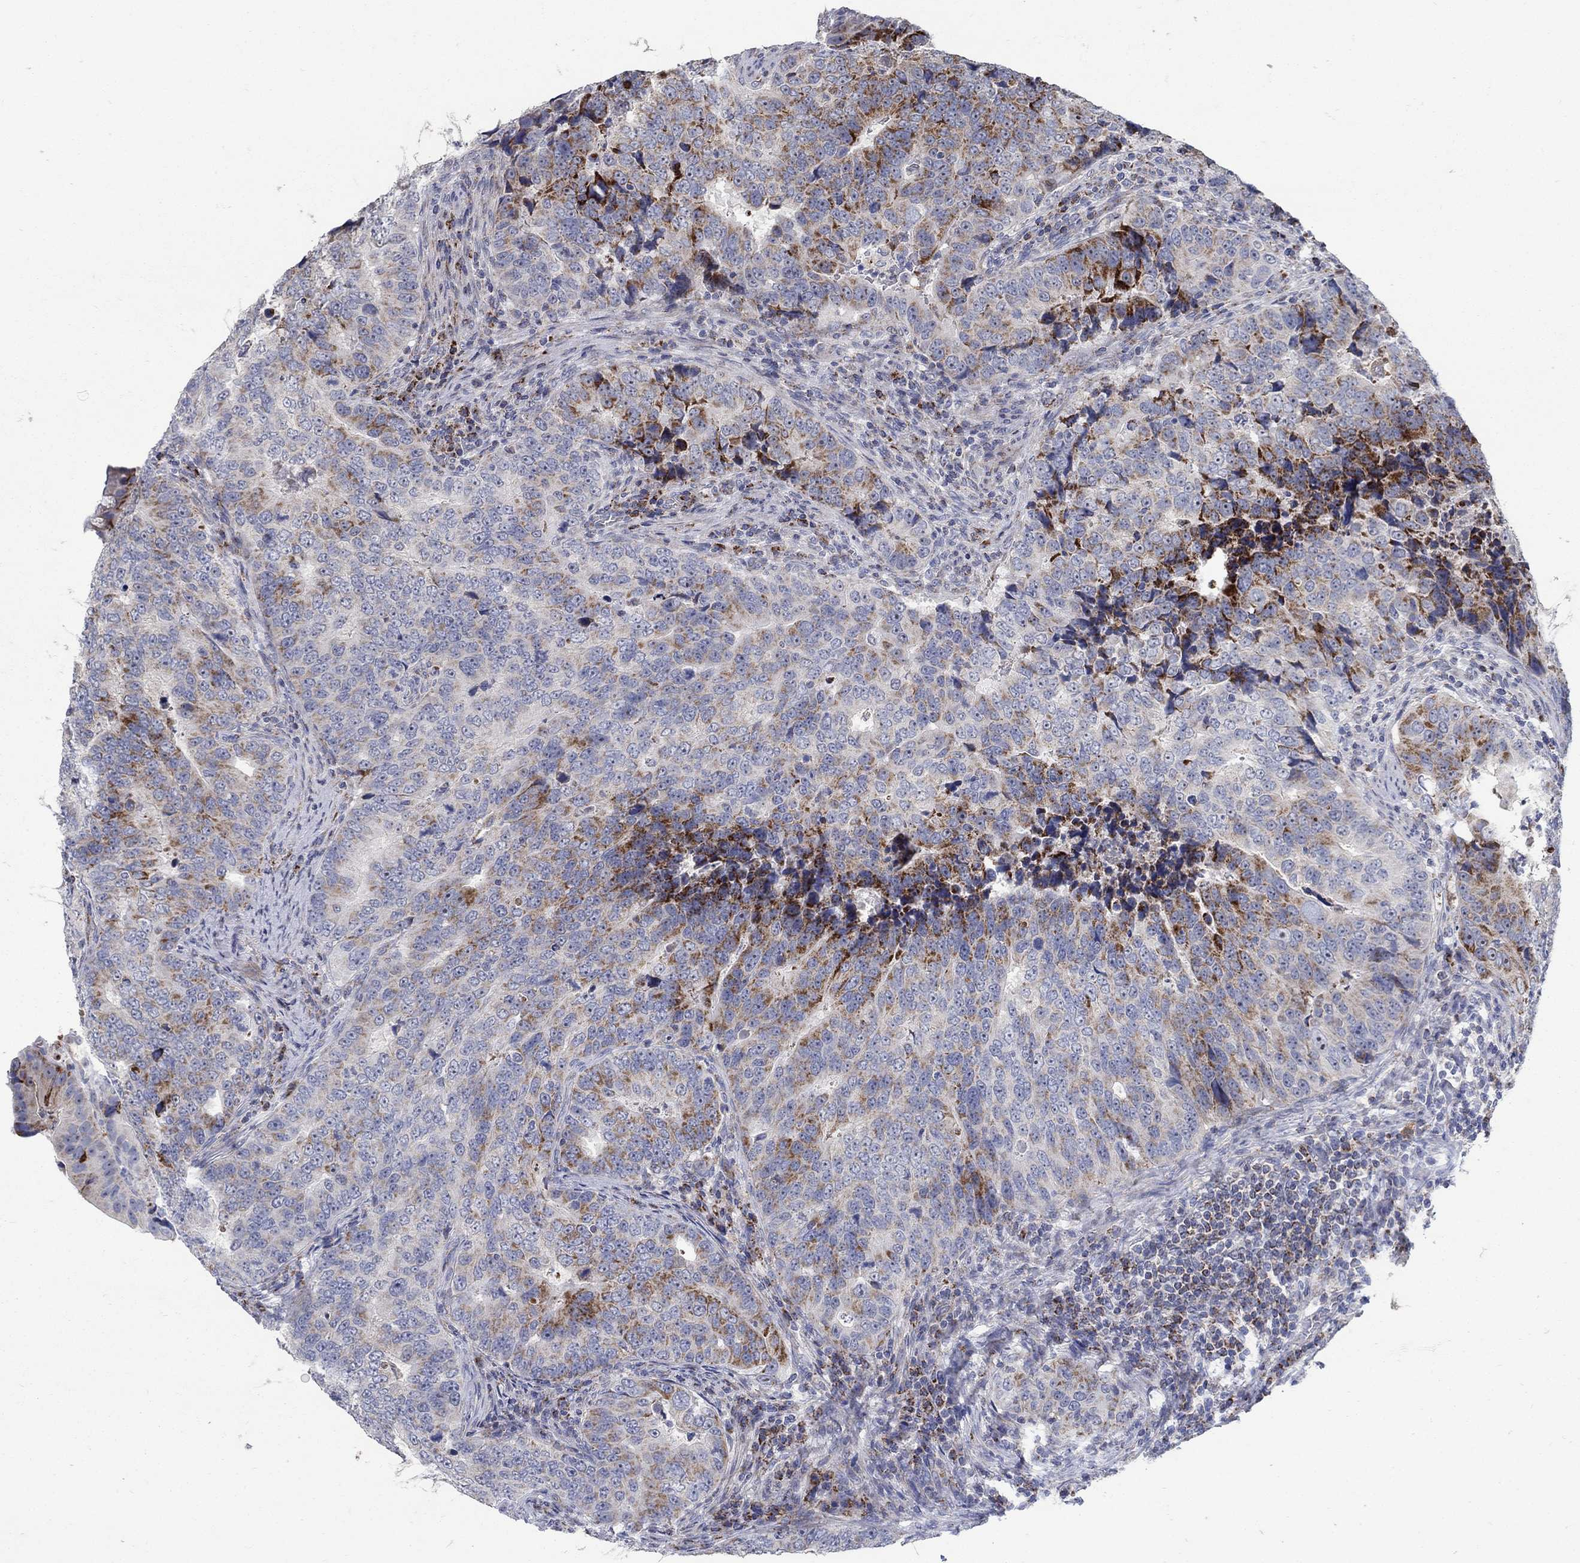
{"staining": {"intensity": "strong", "quantity": "<25%", "location": "cytoplasmic/membranous"}, "tissue": "colorectal cancer", "cell_type": "Tumor cells", "image_type": "cancer", "snomed": [{"axis": "morphology", "description": "Adenocarcinoma, NOS"}, {"axis": "topography", "description": "Colon"}], "caption": "Immunohistochemical staining of human adenocarcinoma (colorectal) displays medium levels of strong cytoplasmic/membranous staining in about <25% of tumor cells. (DAB = brown stain, brightfield microscopy at high magnification).", "gene": "HMX2", "patient": {"sex": "female", "age": 72}}